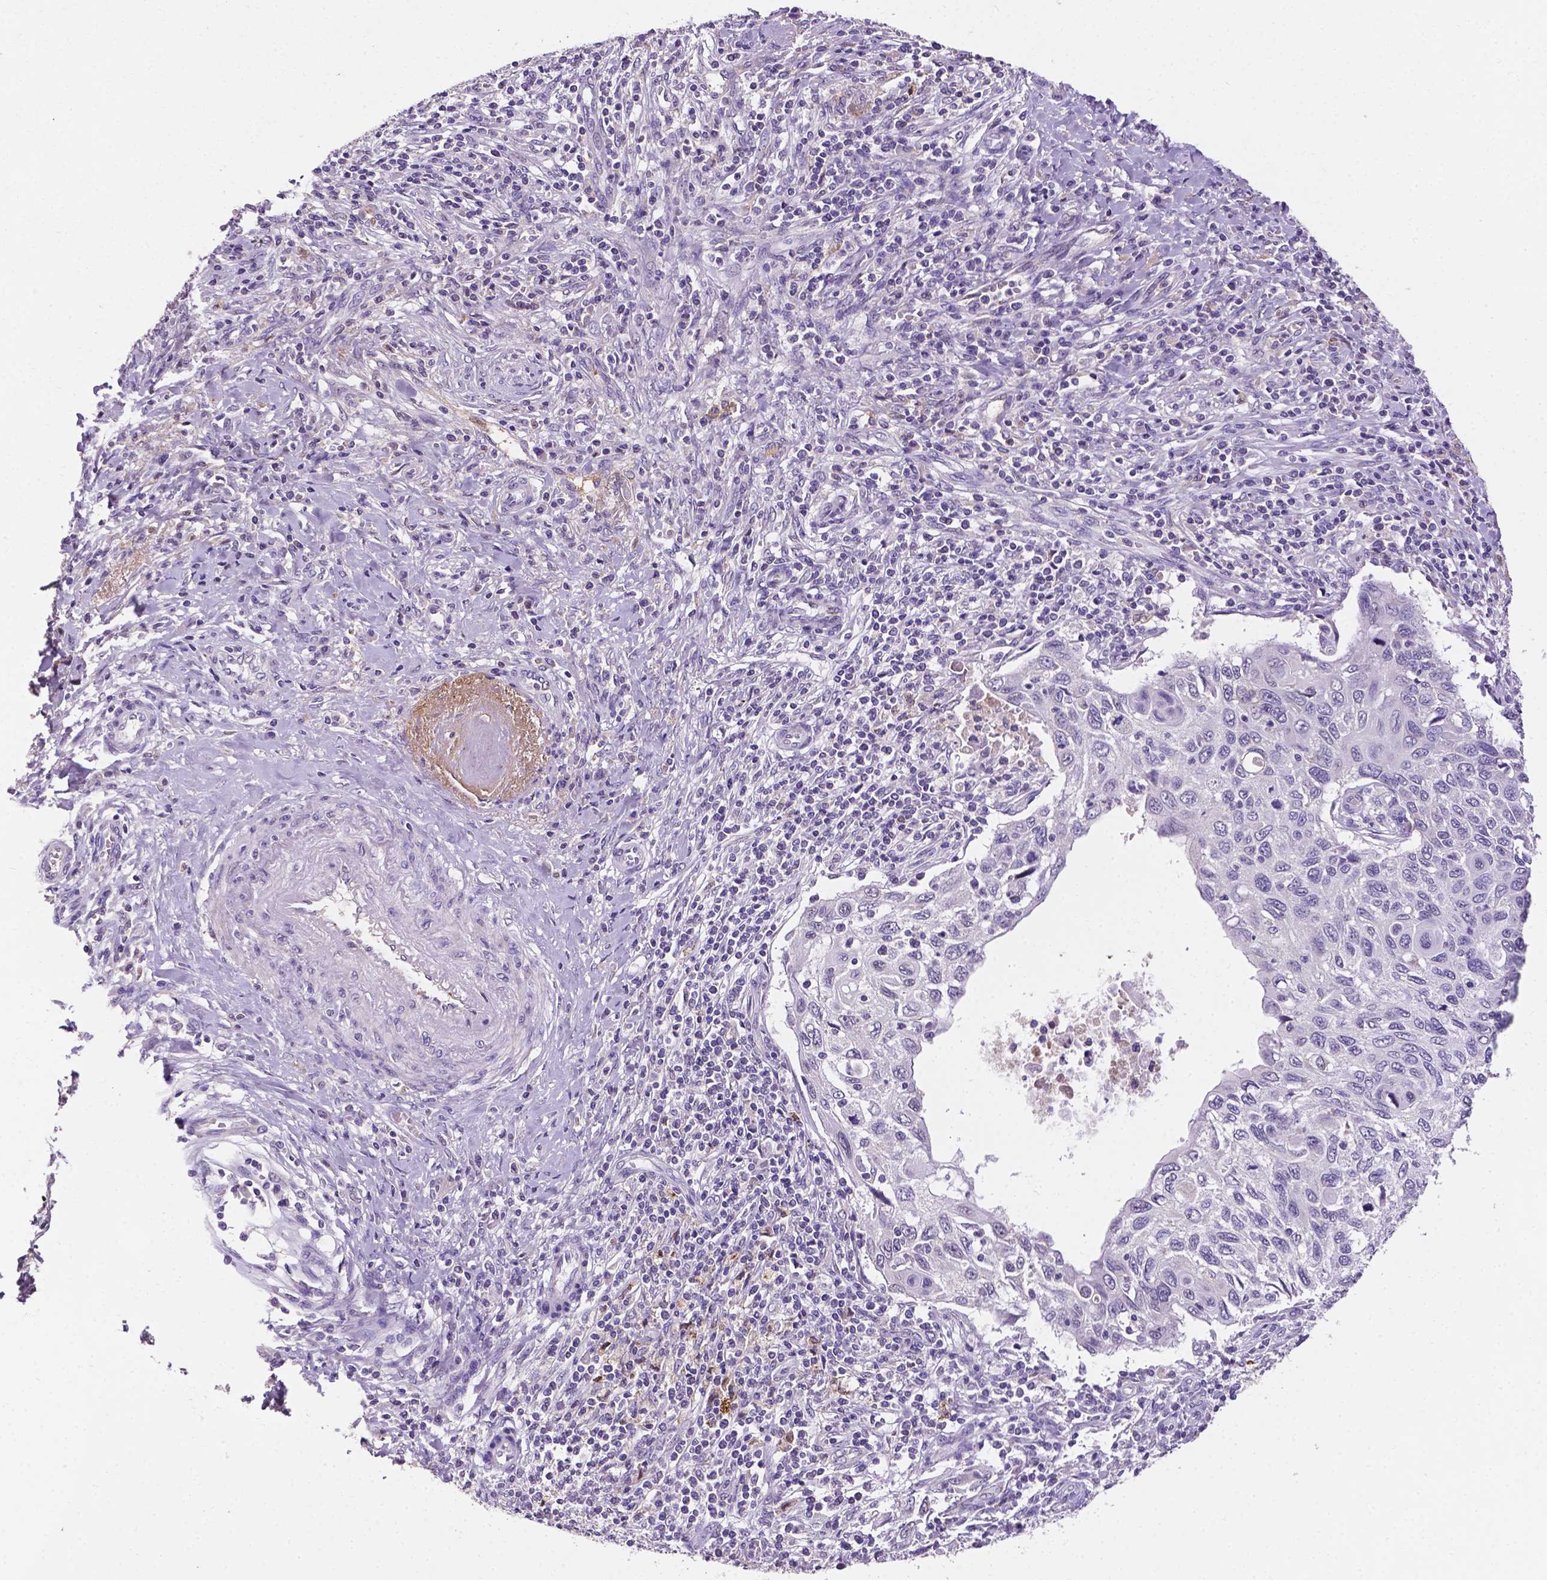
{"staining": {"intensity": "negative", "quantity": "none", "location": "none"}, "tissue": "cervical cancer", "cell_type": "Tumor cells", "image_type": "cancer", "snomed": [{"axis": "morphology", "description": "Squamous cell carcinoma, NOS"}, {"axis": "topography", "description": "Cervix"}], "caption": "Human cervical squamous cell carcinoma stained for a protein using immunohistochemistry exhibits no positivity in tumor cells.", "gene": "APOE", "patient": {"sex": "female", "age": 70}}